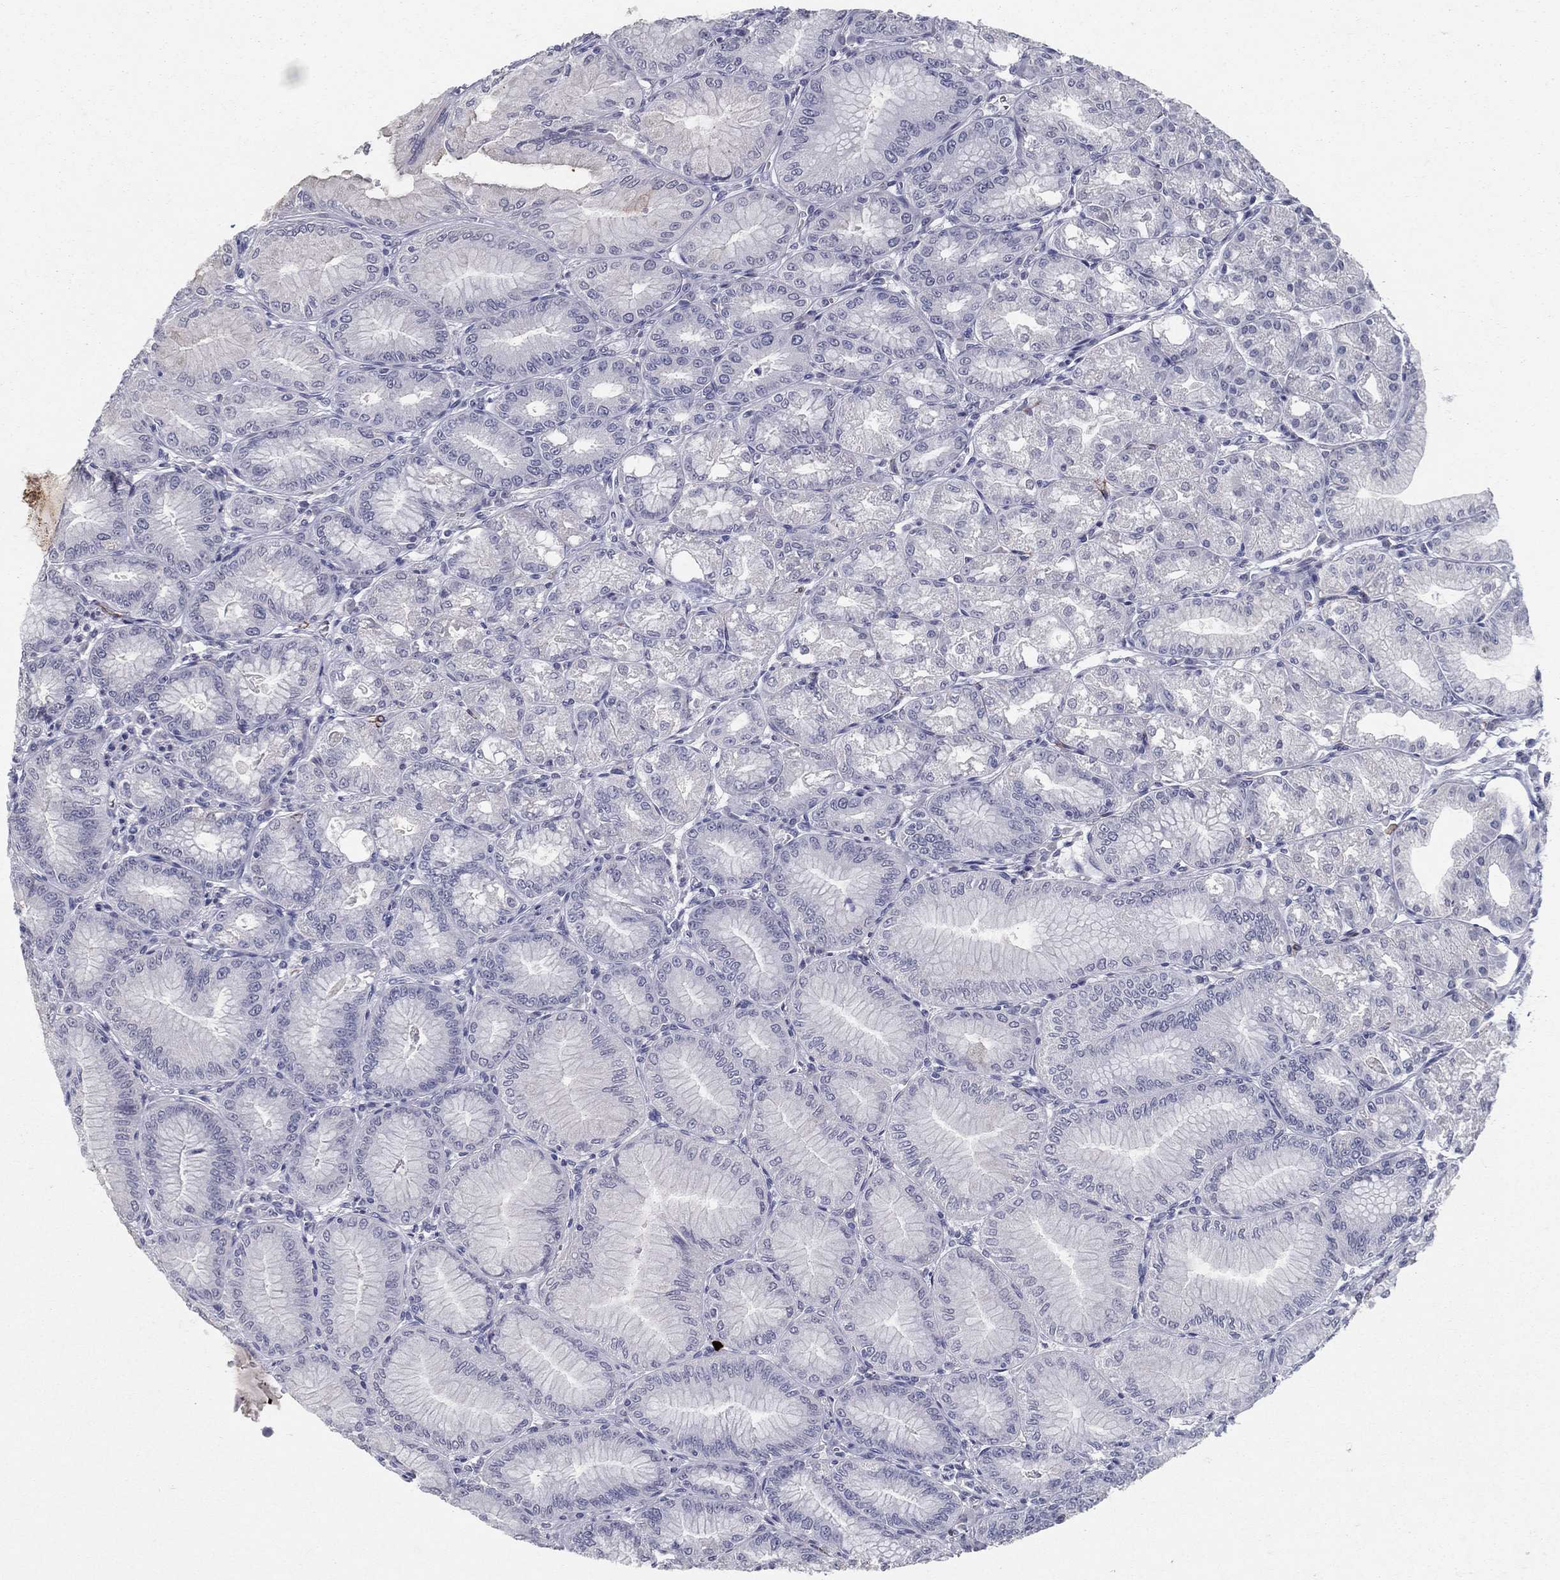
{"staining": {"intensity": "moderate", "quantity": "<25%", "location": "cytoplasmic/membranous"}, "tissue": "stomach", "cell_type": "Glandular cells", "image_type": "normal", "snomed": [{"axis": "morphology", "description": "Normal tissue, NOS"}, {"axis": "topography", "description": "Stomach"}], "caption": "Glandular cells demonstrate low levels of moderate cytoplasmic/membranous staining in about <25% of cells in benign human stomach. (DAB (3,3'-diaminobenzidine) = brown stain, brightfield microscopy at high magnification).", "gene": "ACE2", "patient": {"sex": "male", "age": 71}}